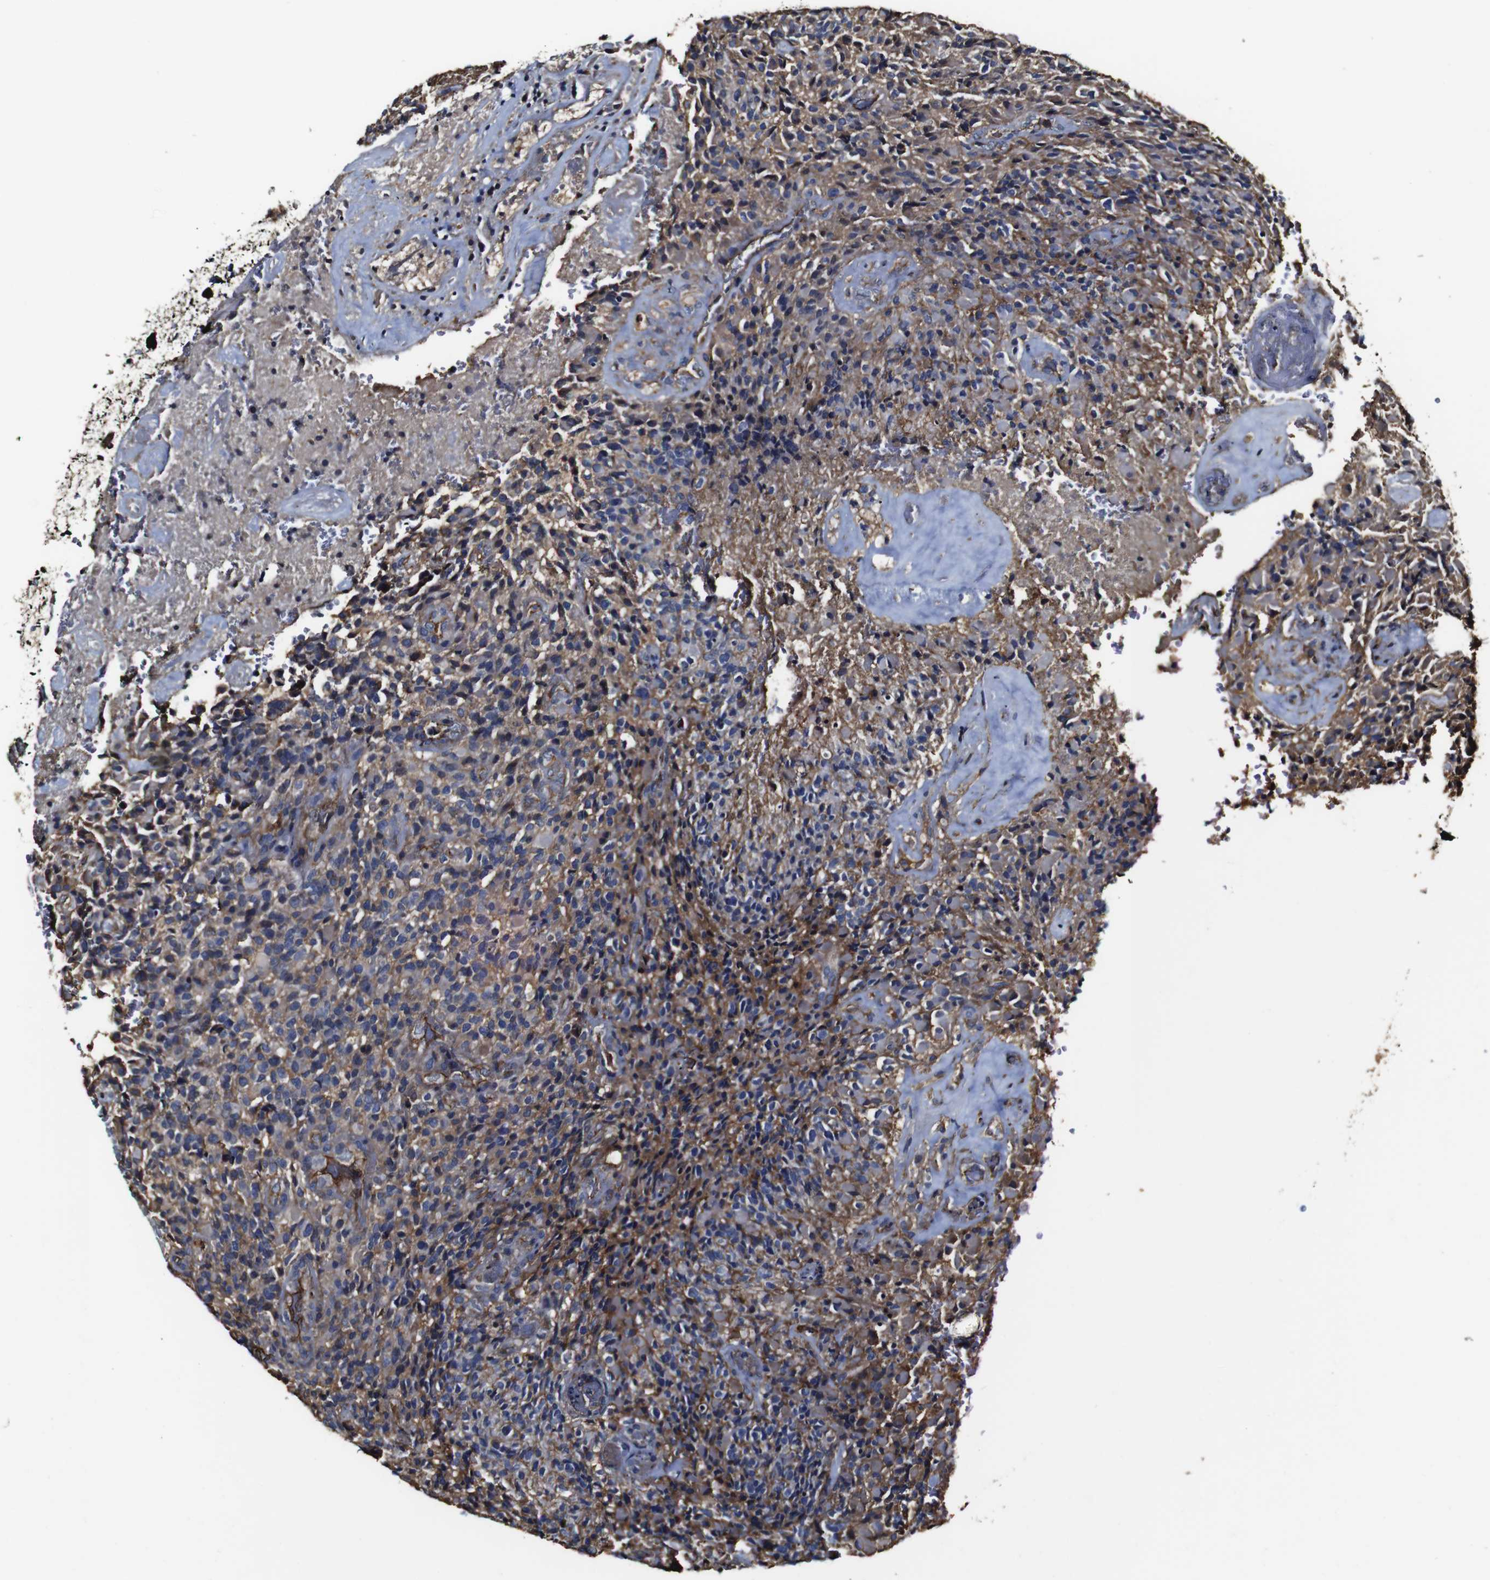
{"staining": {"intensity": "moderate", "quantity": "25%-75%", "location": "cytoplasmic/membranous"}, "tissue": "glioma", "cell_type": "Tumor cells", "image_type": "cancer", "snomed": [{"axis": "morphology", "description": "Glioma, malignant, High grade"}, {"axis": "topography", "description": "Brain"}], "caption": "Immunohistochemistry (IHC) image of neoplastic tissue: malignant glioma (high-grade) stained using IHC shows medium levels of moderate protein expression localized specifically in the cytoplasmic/membranous of tumor cells, appearing as a cytoplasmic/membranous brown color.", "gene": "MSN", "patient": {"sex": "male", "age": 71}}